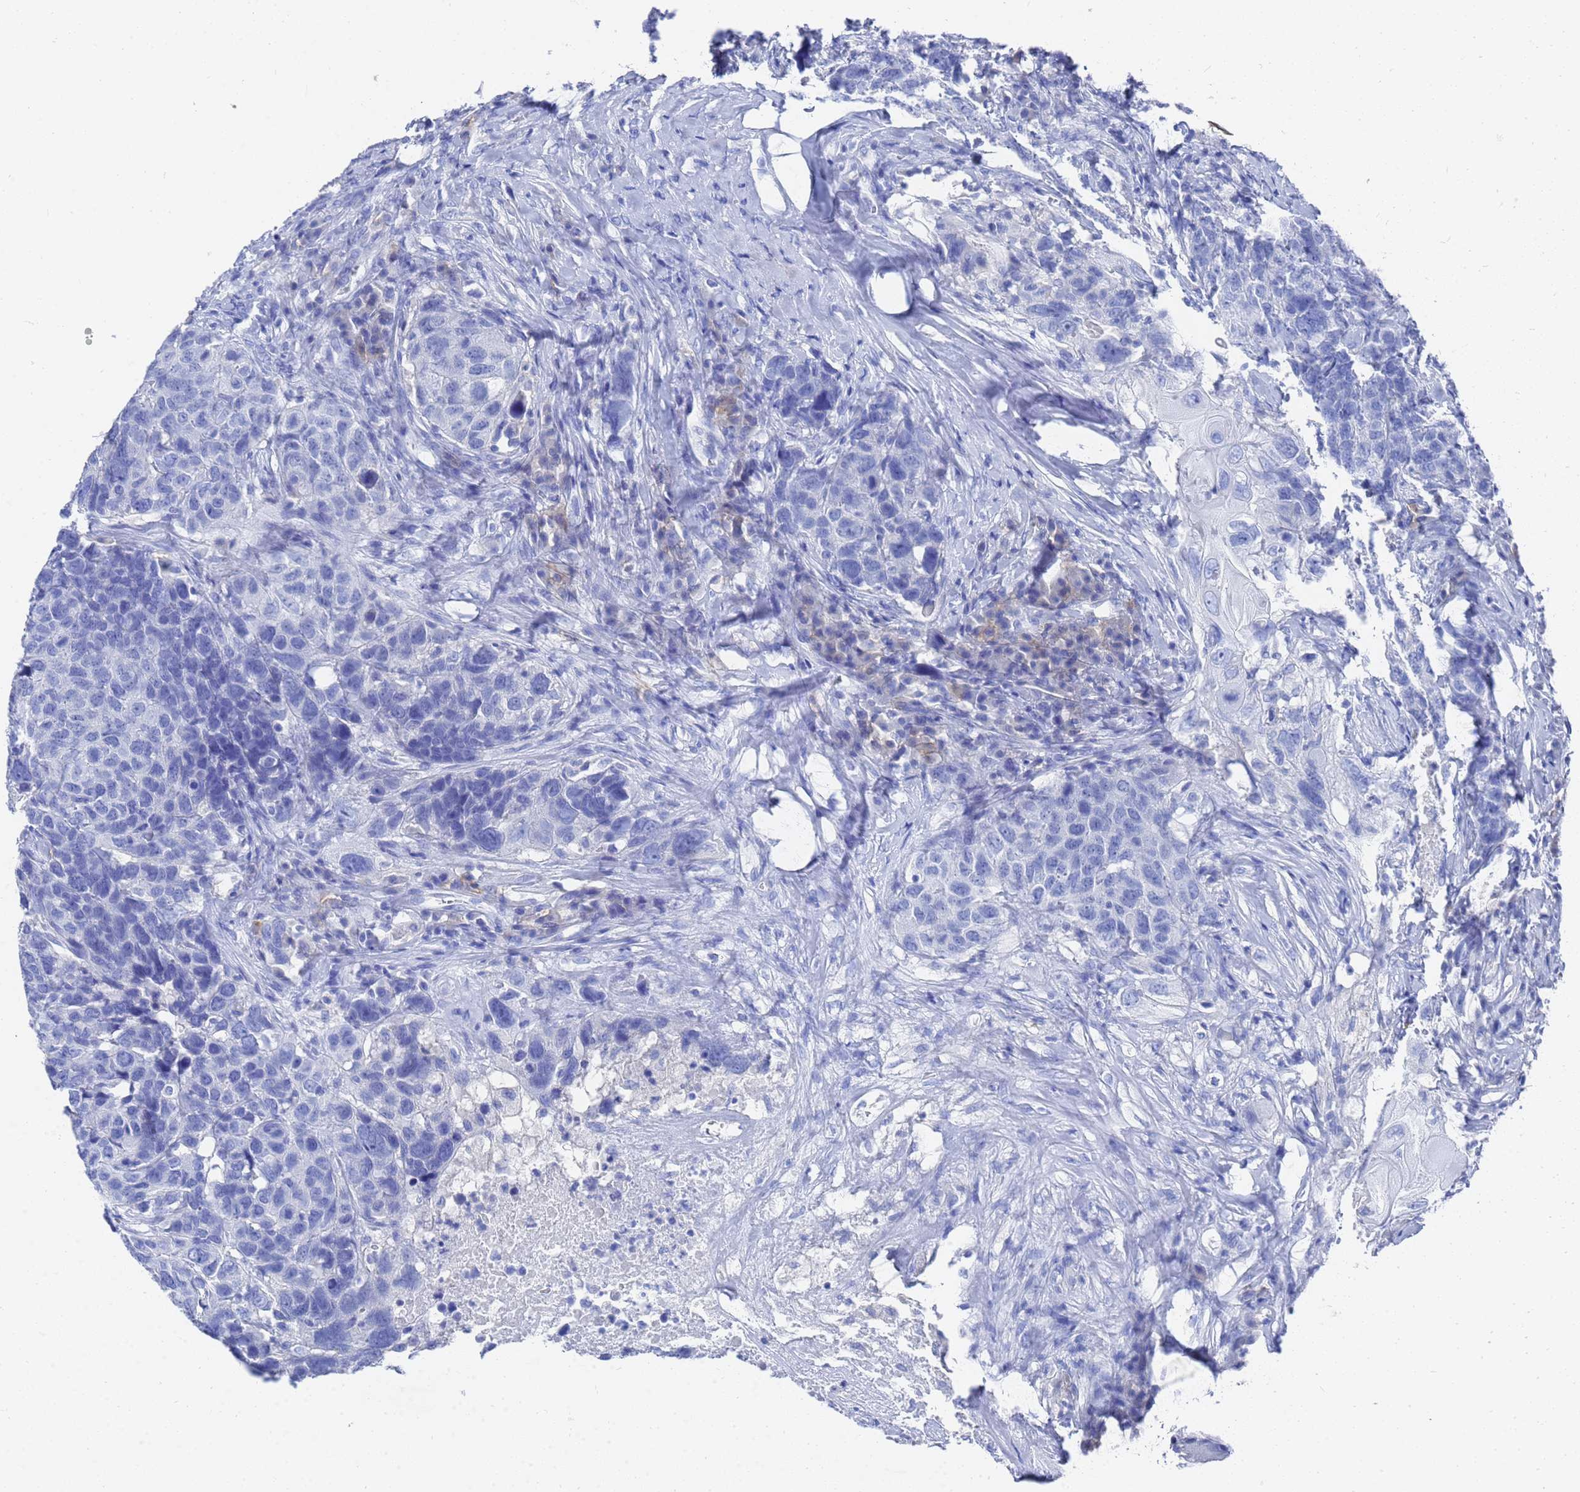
{"staining": {"intensity": "negative", "quantity": "none", "location": "none"}, "tissue": "head and neck cancer", "cell_type": "Tumor cells", "image_type": "cancer", "snomed": [{"axis": "morphology", "description": "Squamous cell carcinoma, NOS"}, {"axis": "topography", "description": "Head-Neck"}], "caption": "This is an immunohistochemistry (IHC) image of human head and neck cancer. There is no positivity in tumor cells.", "gene": "GGT1", "patient": {"sex": "male", "age": 66}}